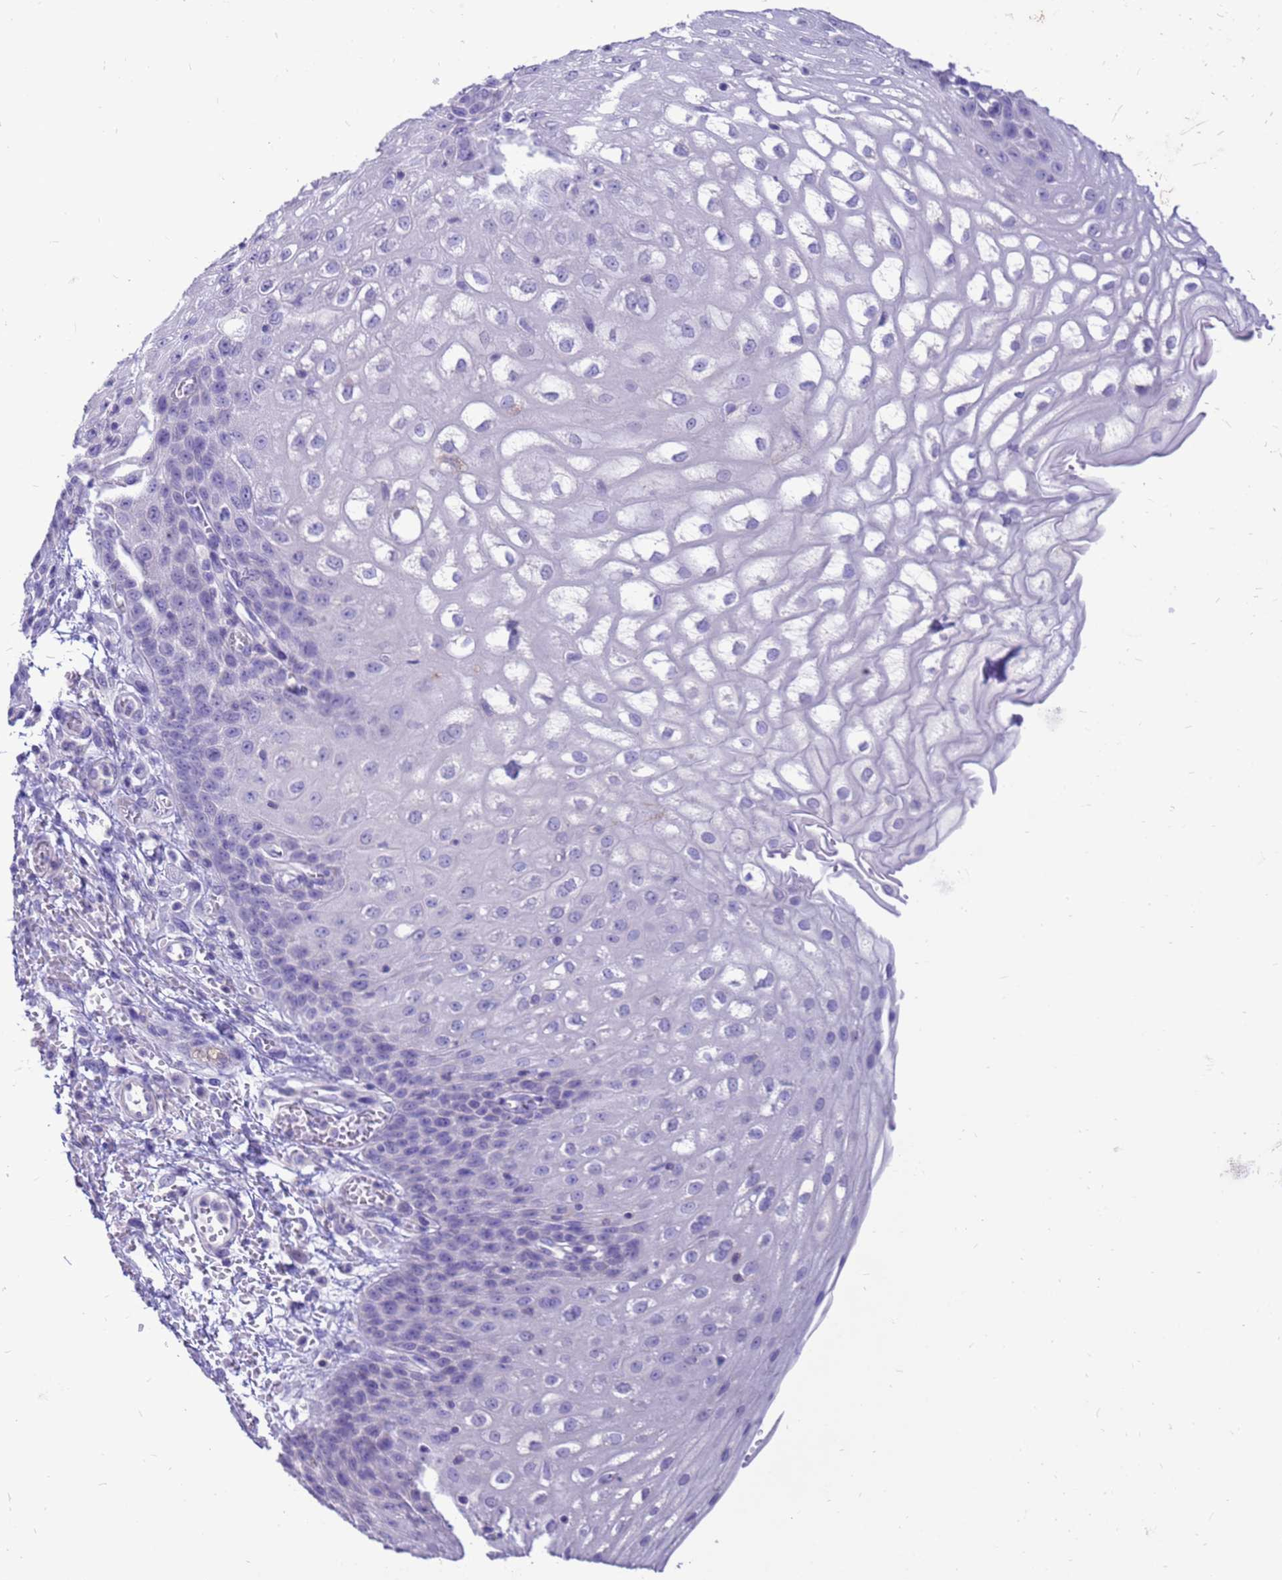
{"staining": {"intensity": "negative", "quantity": "none", "location": "none"}, "tissue": "esophagus", "cell_type": "Squamous epithelial cells", "image_type": "normal", "snomed": [{"axis": "morphology", "description": "Normal tissue, NOS"}, {"axis": "topography", "description": "Esophagus"}], "caption": "This is a image of immunohistochemistry staining of normal esophagus, which shows no expression in squamous epithelial cells. (Immunohistochemistry (ihc), brightfield microscopy, high magnification).", "gene": "PDE10A", "patient": {"sex": "male", "age": 81}}